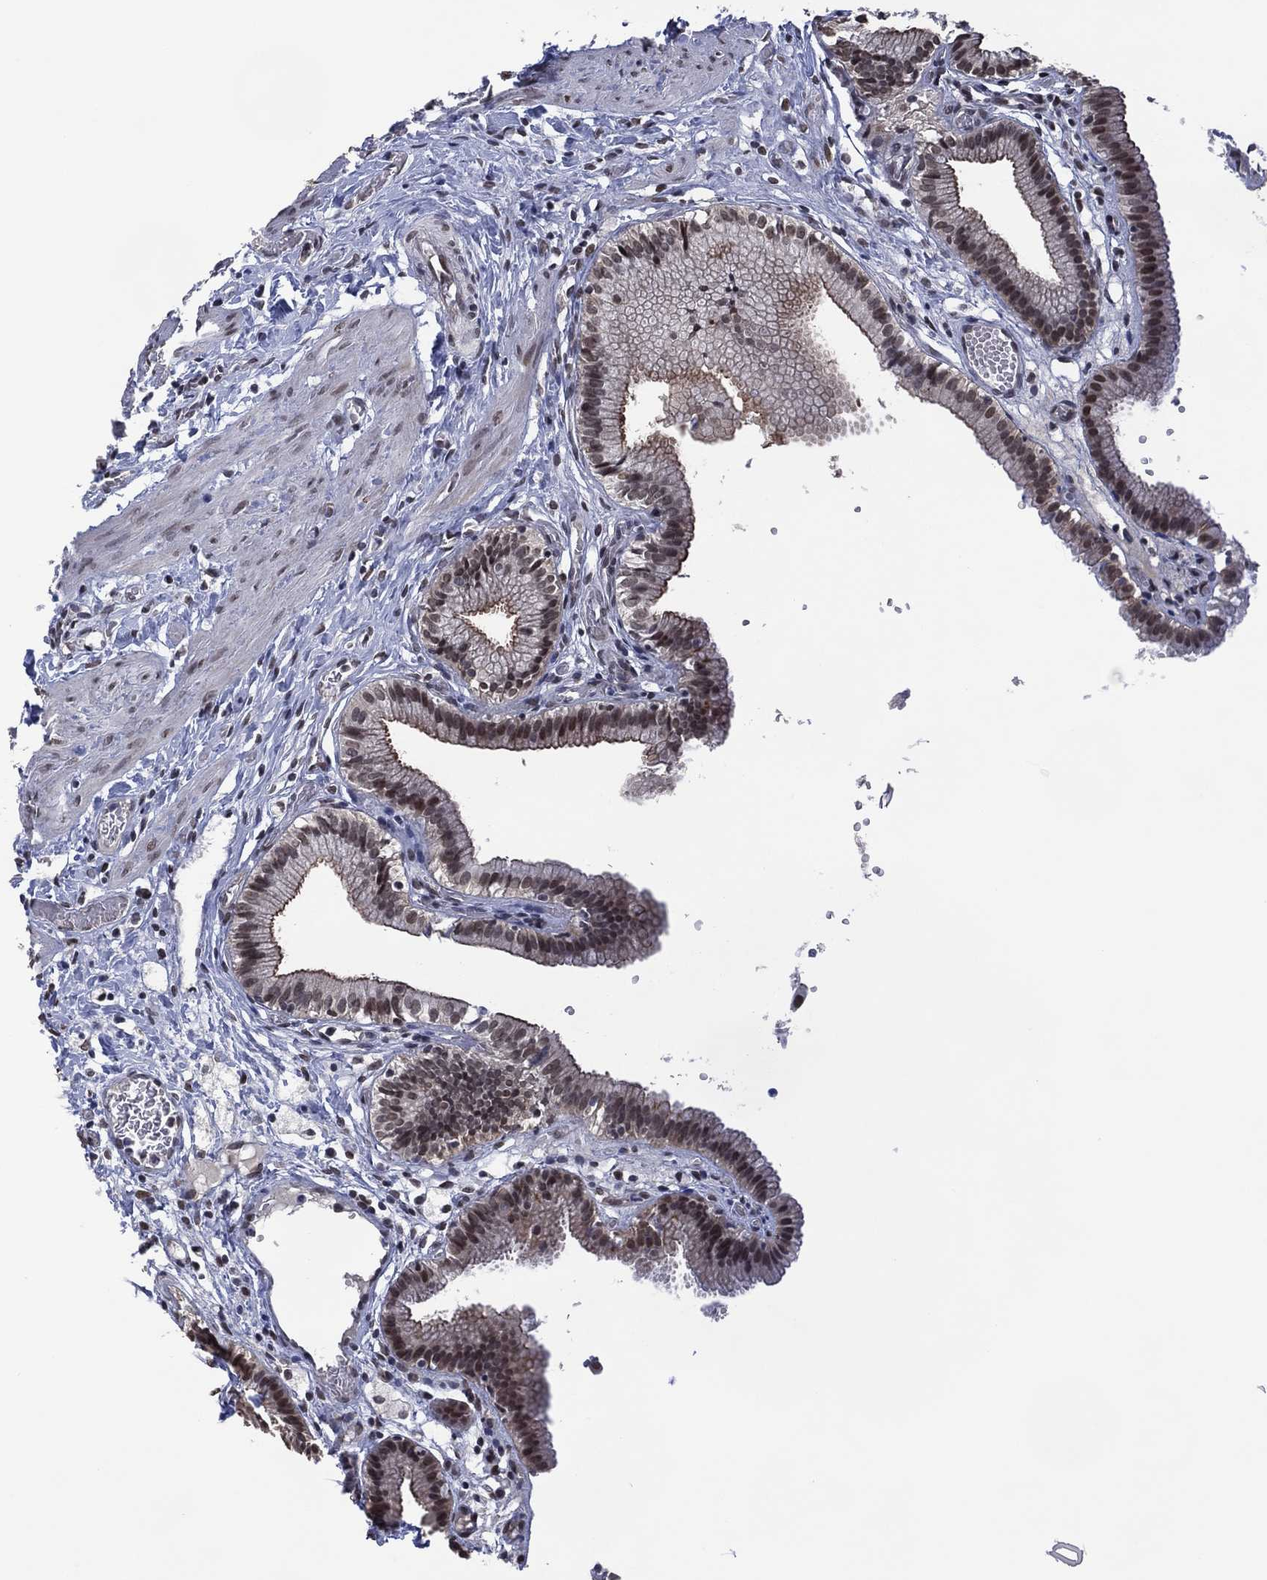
{"staining": {"intensity": "moderate", "quantity": ">75%", "location": "nuclear"}, "tissue": "gallbladder", "cell_type": "Glandular cells", "image_type": "normal", "snomed": [{"axis": "morphology", "description": "Normal tissue, NOS"}, {"axis": "topography", "description": "Gallbladder"}], "caption": "The photomicrograph reveals staining of unremarkable gallbladder, revealing moderate nuclear protein positivity (brown color) within glandular cells. Immunohistochemistry stains the protein of interest in brown and the nuclei are stained blue.", "gene": "EHMT1", "patient": {"sex": "female", "age": 24}}